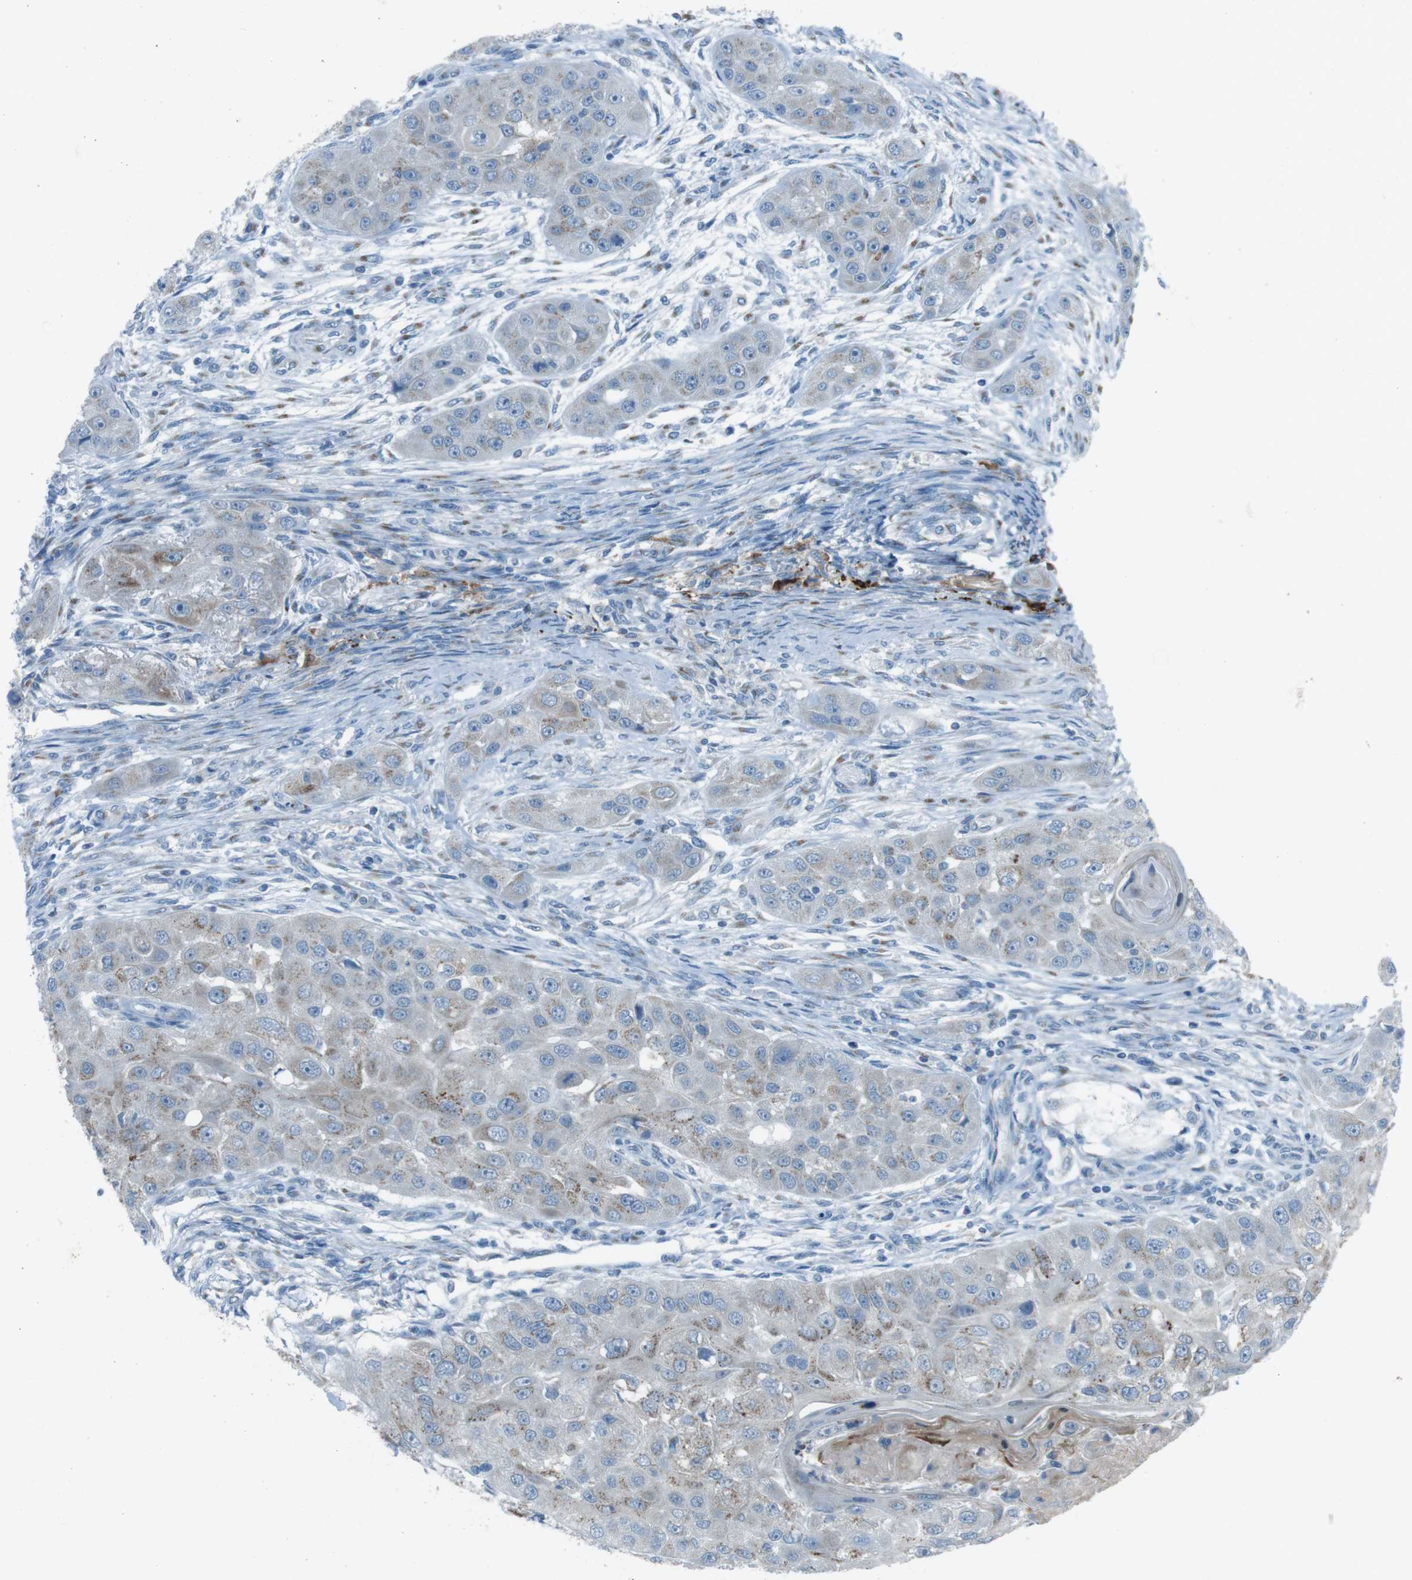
{"staining": {"intensity": "weak", "quantity": "25%-75%", "location": "cytoplasmic/membranous"}, "tissue": "head and neck cancer", "cell_type": "Tumor cells", "image_type": "cancer", "snomed": [{"axis": "morphology", "description": "Normal tissue, NOS"}, {"axis": "morphology", "description": "Squamous cell carcinoma, NOS"}, {"axis": "topography", "description": "Skeletal muscle"}, {"axis": "topography", "description": "Head-Neck"}], "caption": "Approximately 25%-75% of tumor cells in human squamous cell carcinoma (head and neck) exhibit weak cytoplasmic/membranous protein staining as visualized by brown immunohistochemical staining.", "gene": "TXNDC15", "patient": {"sex": "male", "age": 51}}